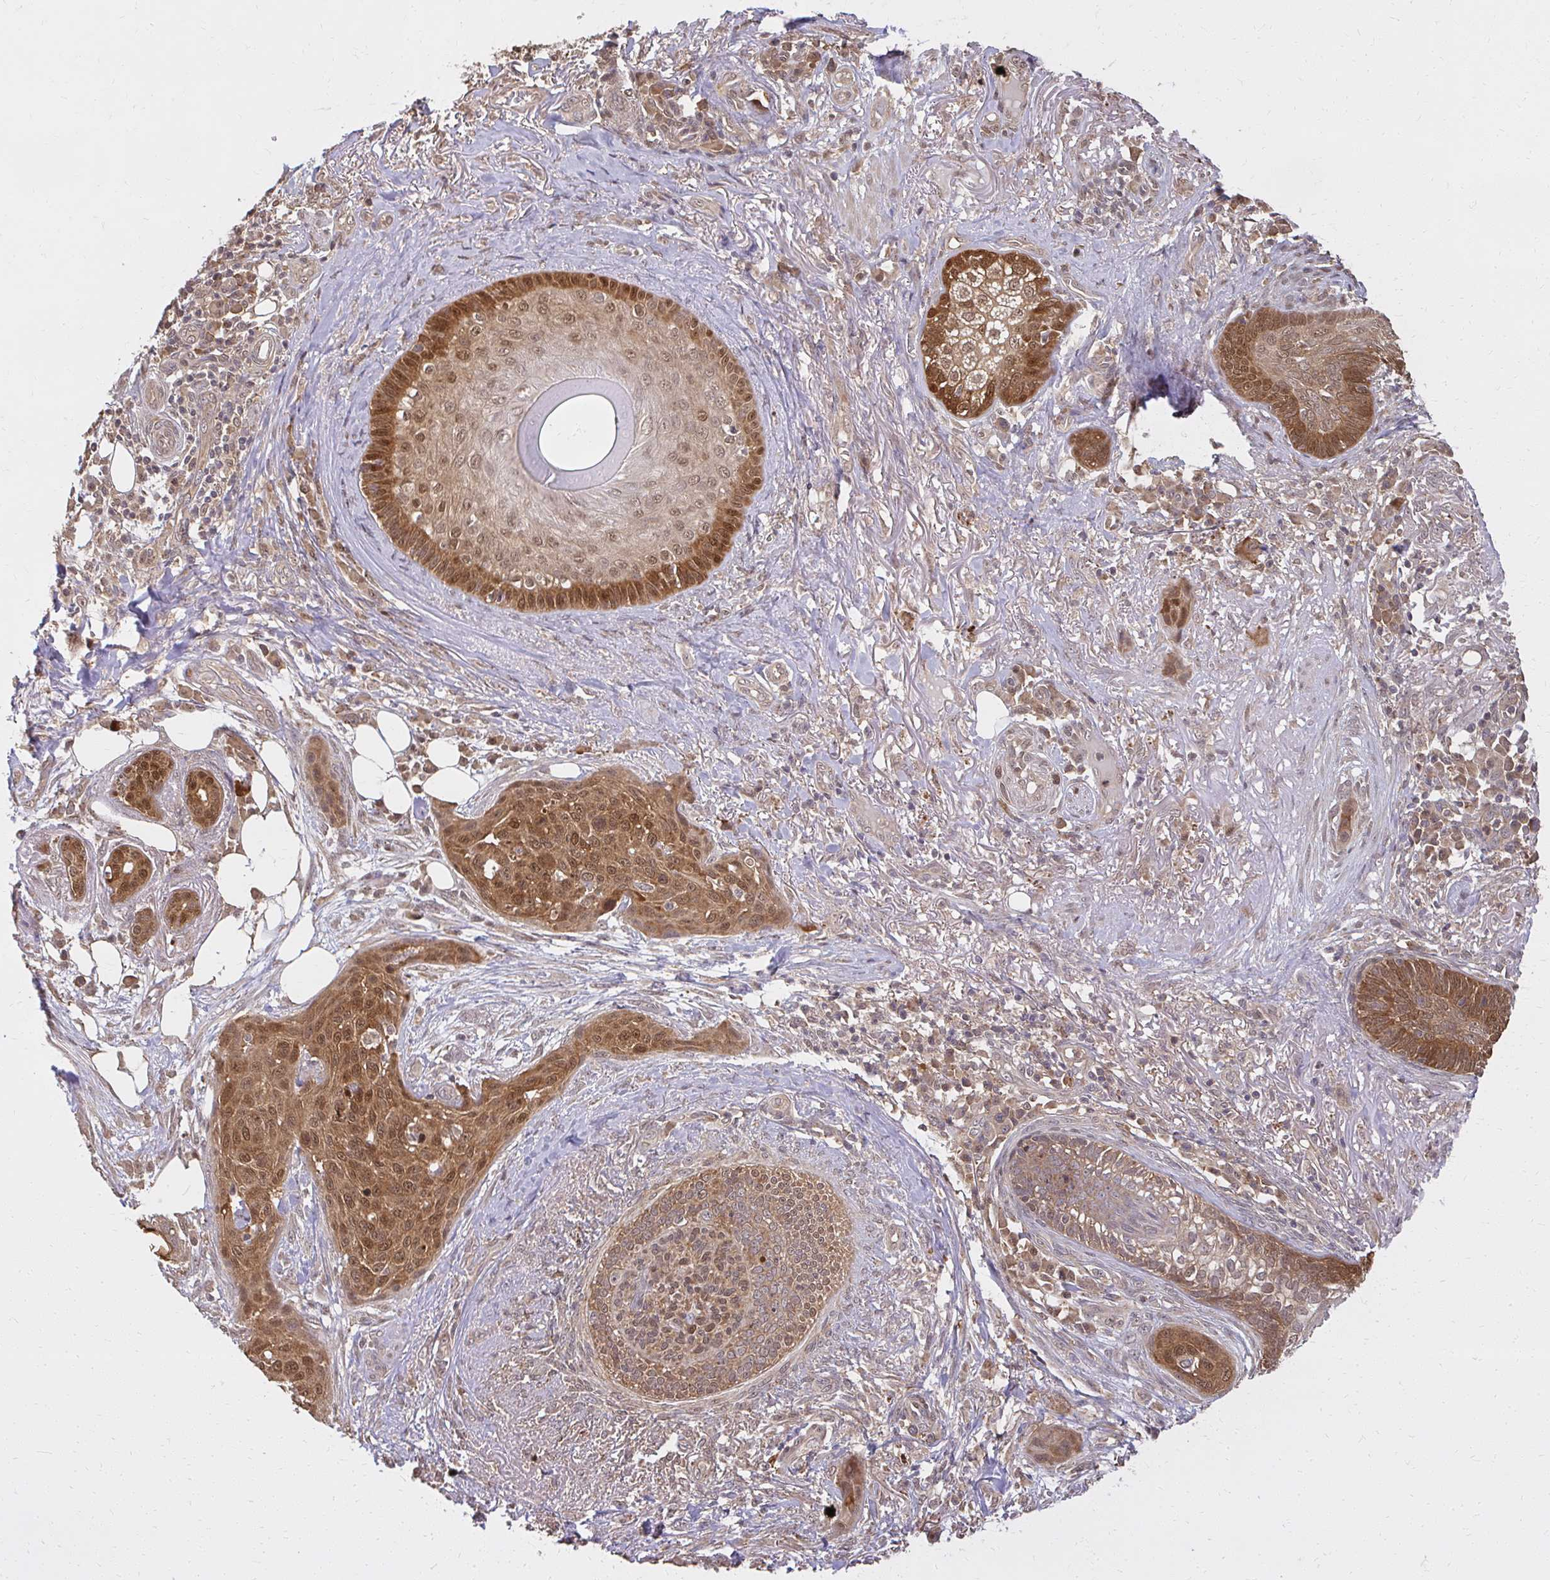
{"staining": {"intensity": "moderate", "quantity": ">75%", "location": "cytoplasmic/membranous,nuclear"}, "tissue": "skin cancer", "cell_type": "Tumor cells", "image_type": "cancer", "snomed": [{"axis": "morphology", "description": "Squamous cell carcinoma, NOS"}, {"axis": "topography", "description": "Skin"}], "caption": "The image shows staining of skin cancer, revealing moderate cytoplasmic/membranous and nuclear protein expression (brown color) within tumor cells.", "gene": "LARS2", "patient": {"sex": "female", "age": 87}}